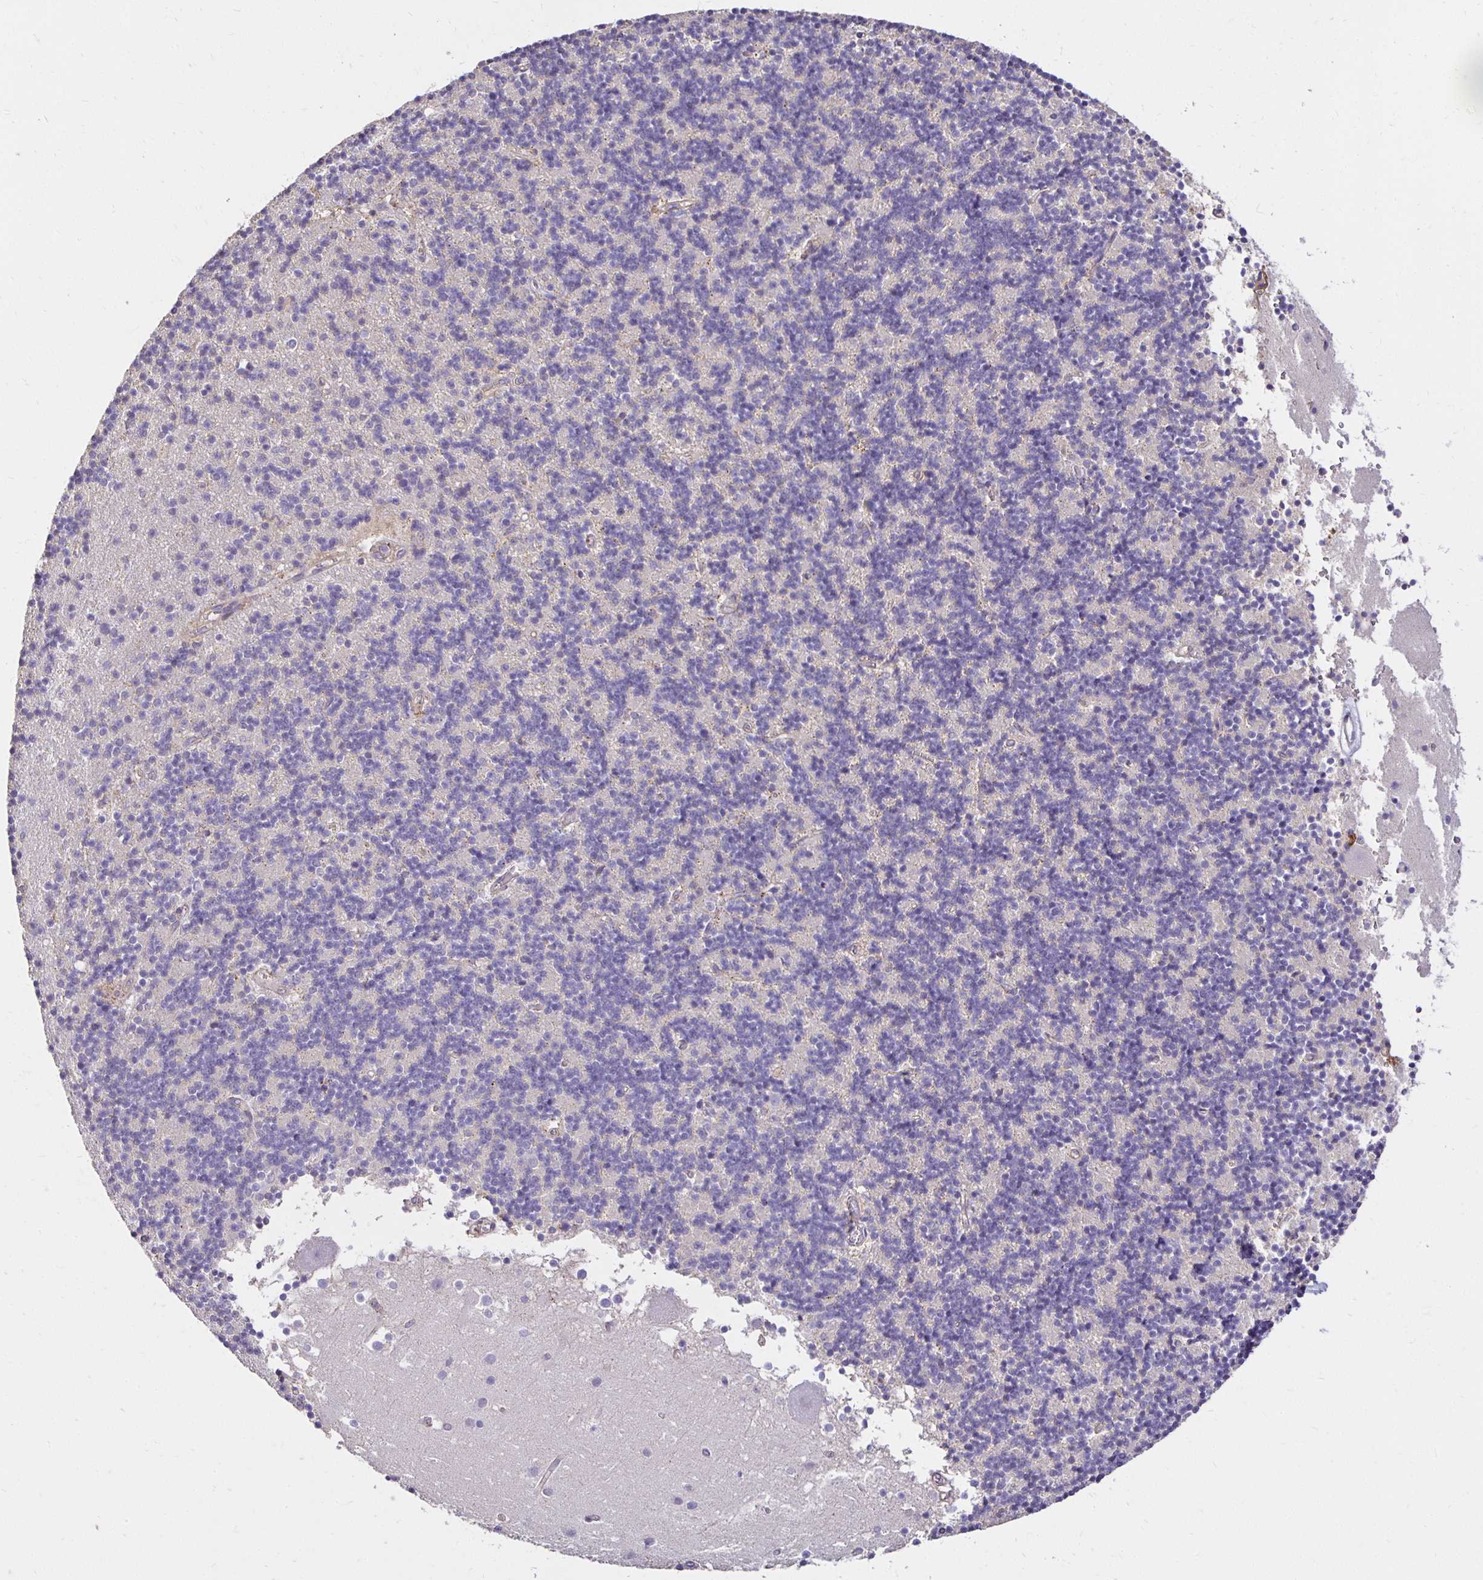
{"staining": {"intensity": "negative", "quantity": "none", "location": "none"}, "tissue": "cerebellum", "cell_type": "Cells in granular layer", "image_type": "normal", "snomed": [{"axis": "morphology", "description": "Normal tissue, NOS"}, {"axis": "topography", "description": "Cerebellum"}], "caption": "Immunohistochemistry micrograph of unremarkable cerebellum stained for a protein (brown), which reveals no positivity in cells in granular layer.", "gene": "PNPLA3", "patient": {"sex": "male", "age": 54}}